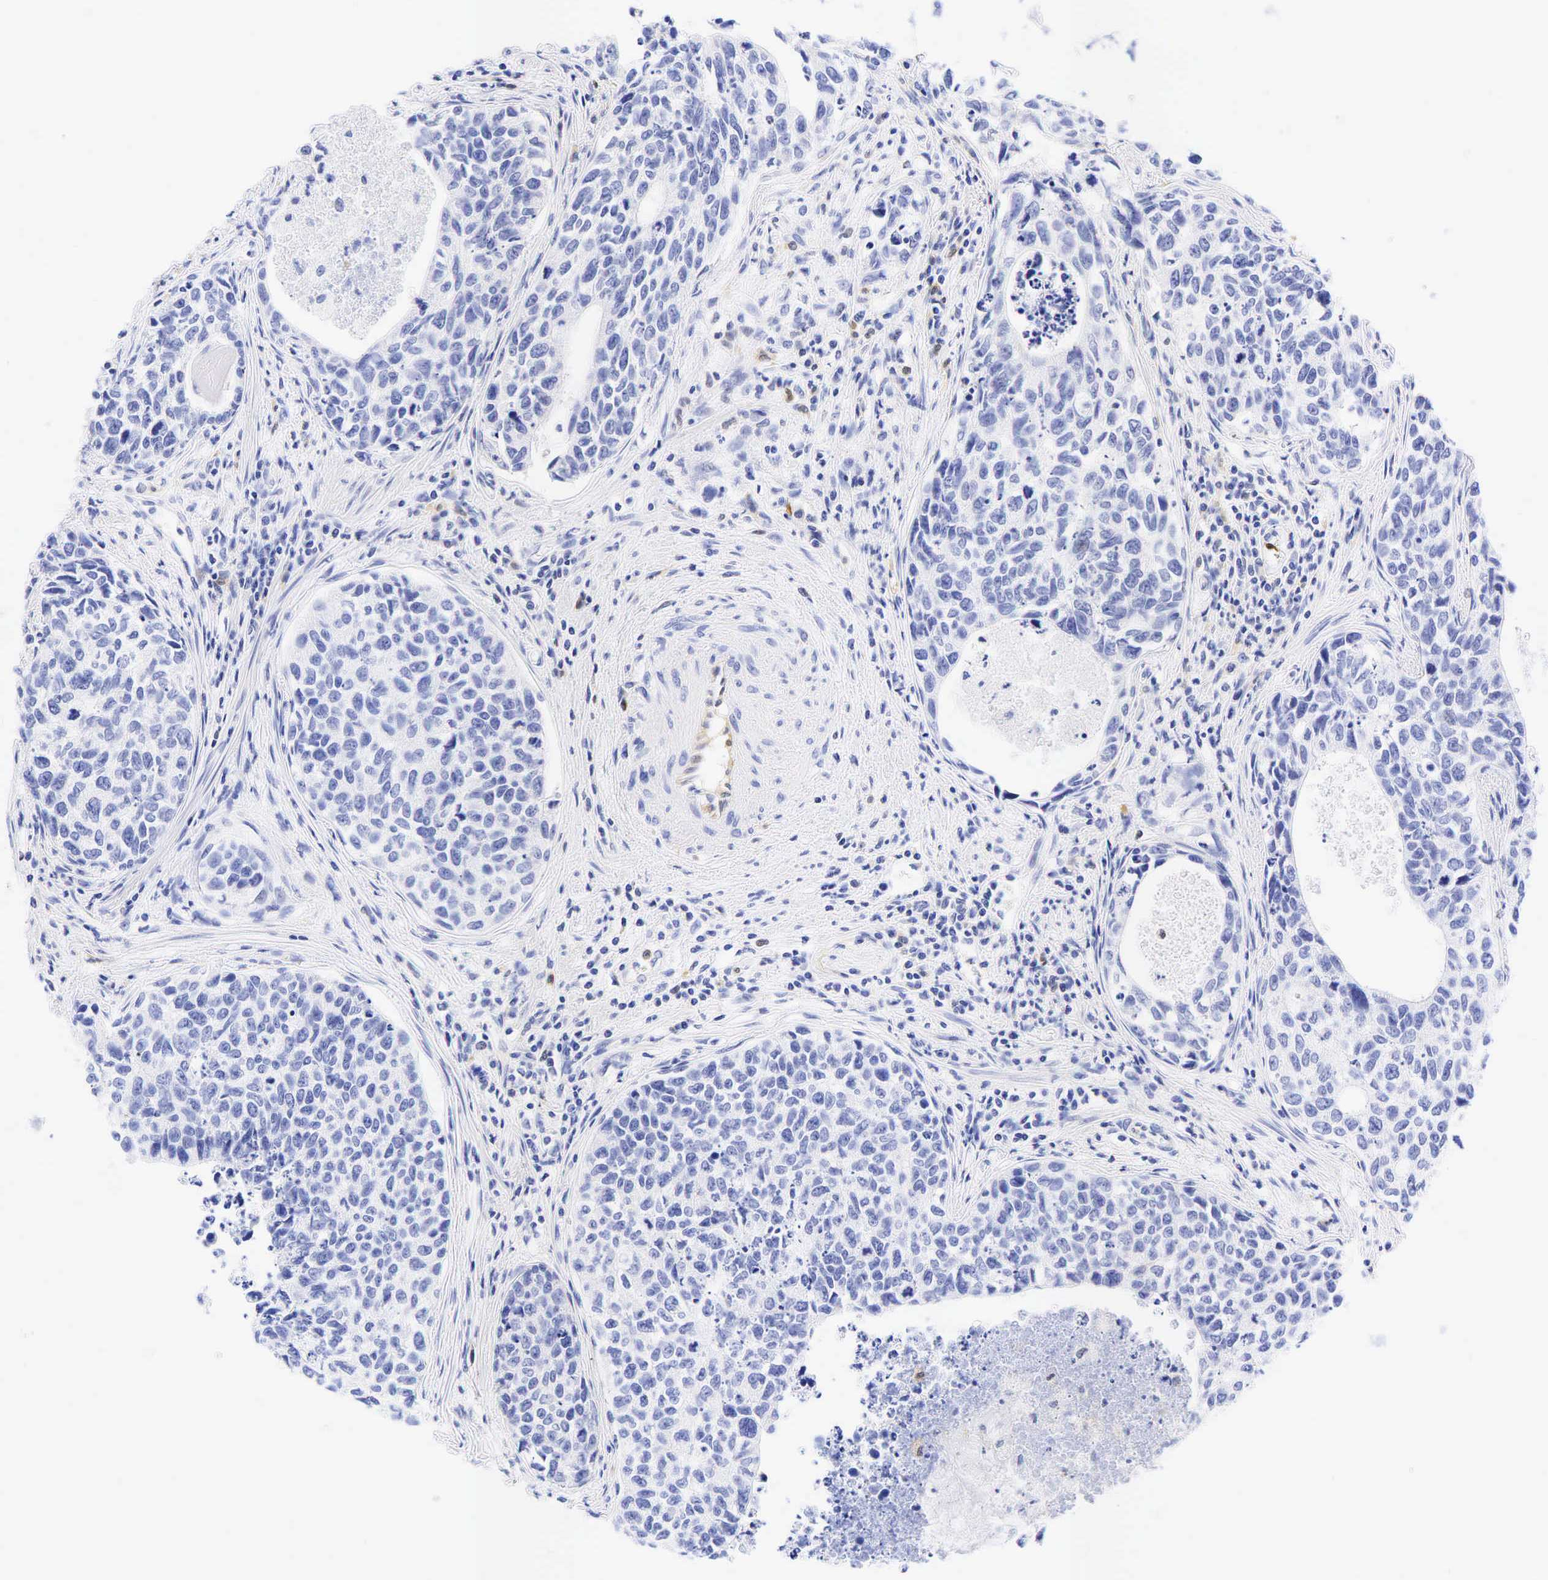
{"staining": {"intensity": "negative", "quantity": "none", "location": "none"}, "tissue": "urothelial cancer", "cell_type": "Tumor cells", "image_type": "cancer", "snomed": [{"axis": "morphology", "description": "Urothelial carcinoma, High grade"}, {"axis": "topography", "description": "Urinary bladder"}], "caption": "Tumor cells show no significant protein staining in urothelial carcinoma (high-grade).", "gene": "TNFRSF8", "patient": {"sex": "male", "age": 81}}